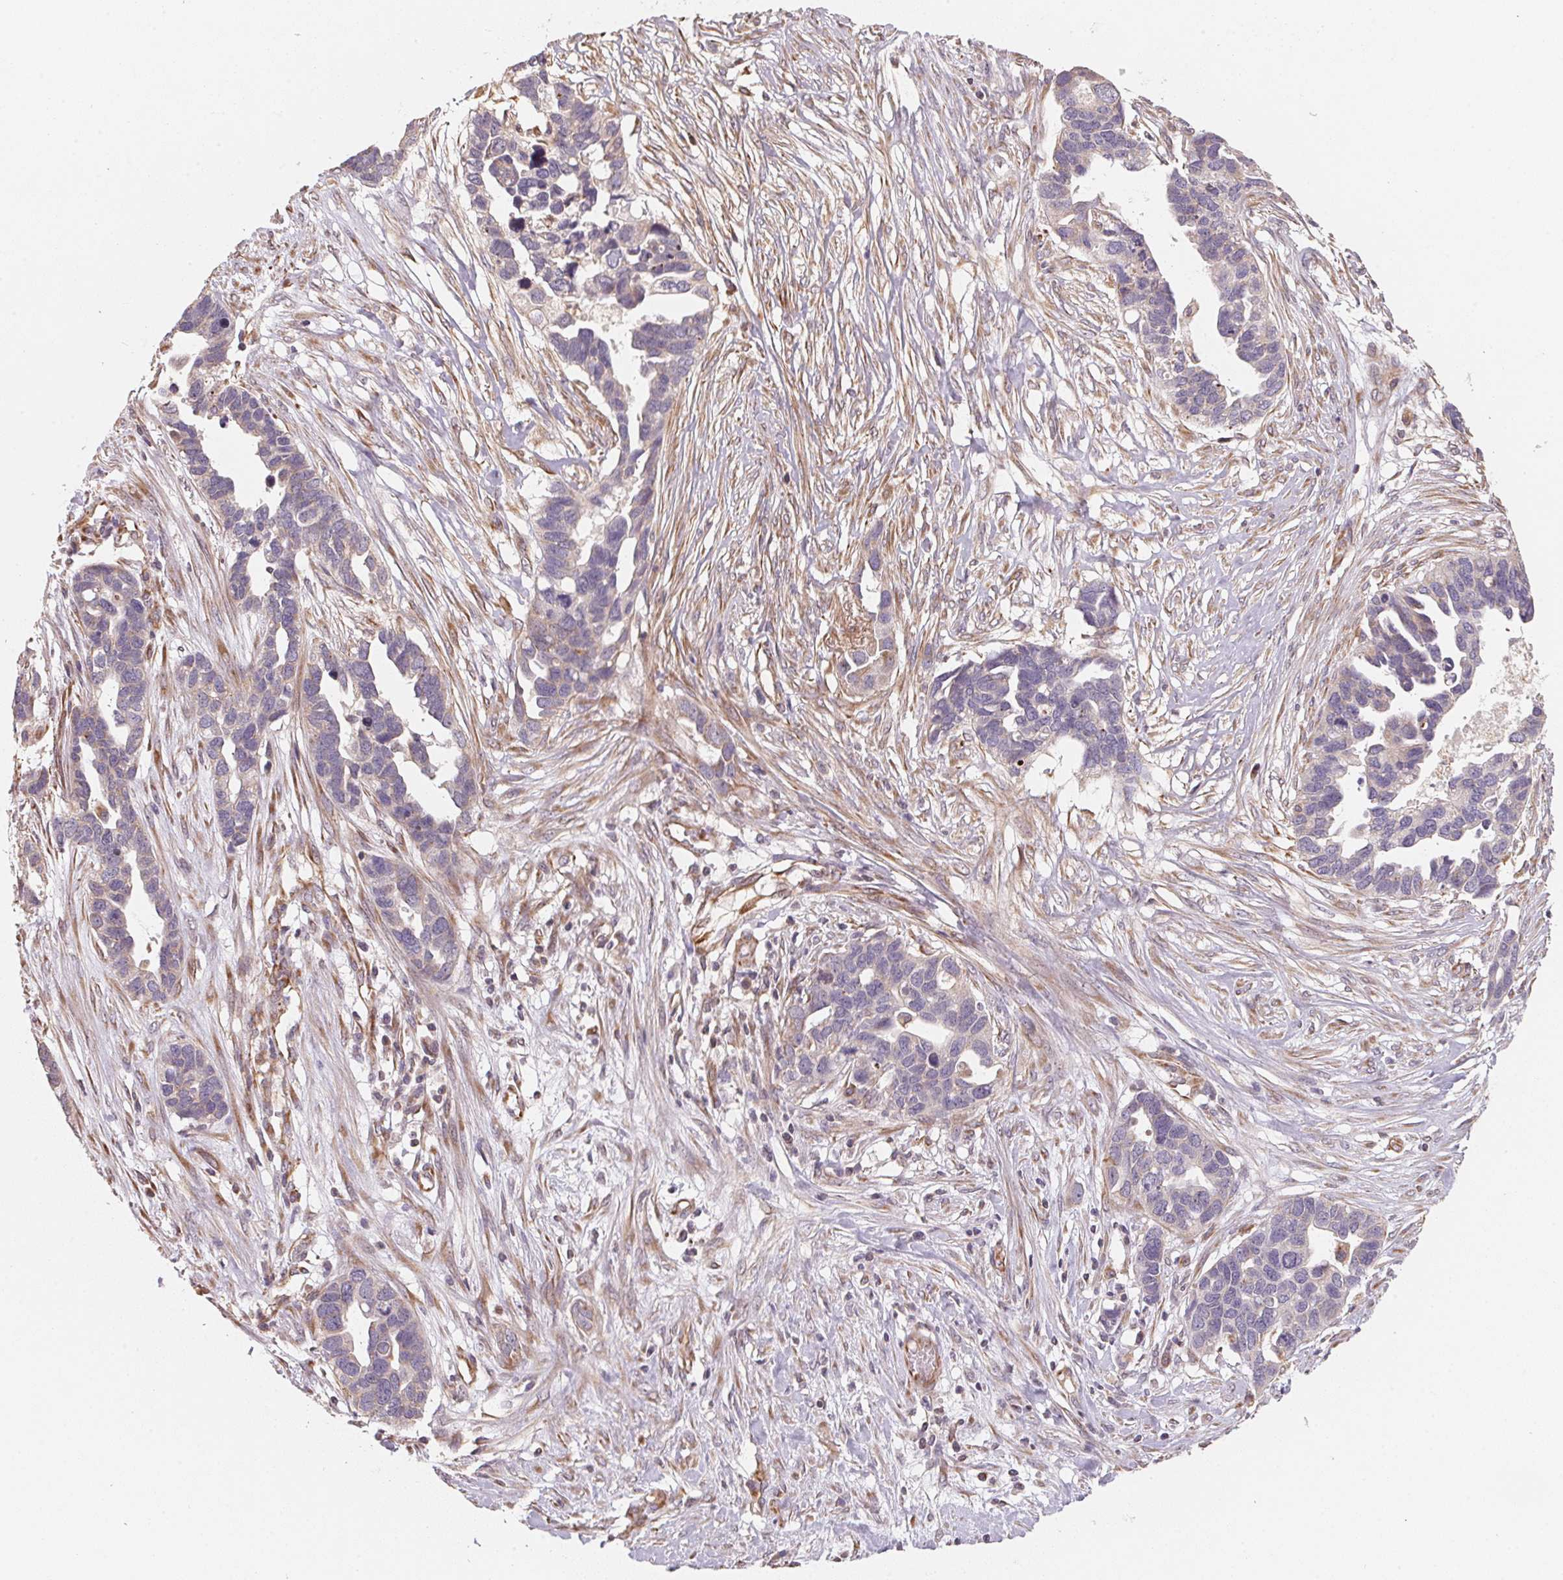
{"staining": {"intensity": "negative", "quantity": "none", "location": "none"}, "tissue": "ovarian cancer", "cell_type": "Tumor cells", "image_type": "cancer", "snomed": [{"axis": "morphology", "description": "Cystadenocarcinoma, serous, NOS"}, {"axis": "topography", "description": "Ovary"}], "caption": "Image shows no protein staining in tumor cells of ovarian cancer tissue.", "gene": "TSPAN12", "patient": {"sex": "female", "age": 54}}